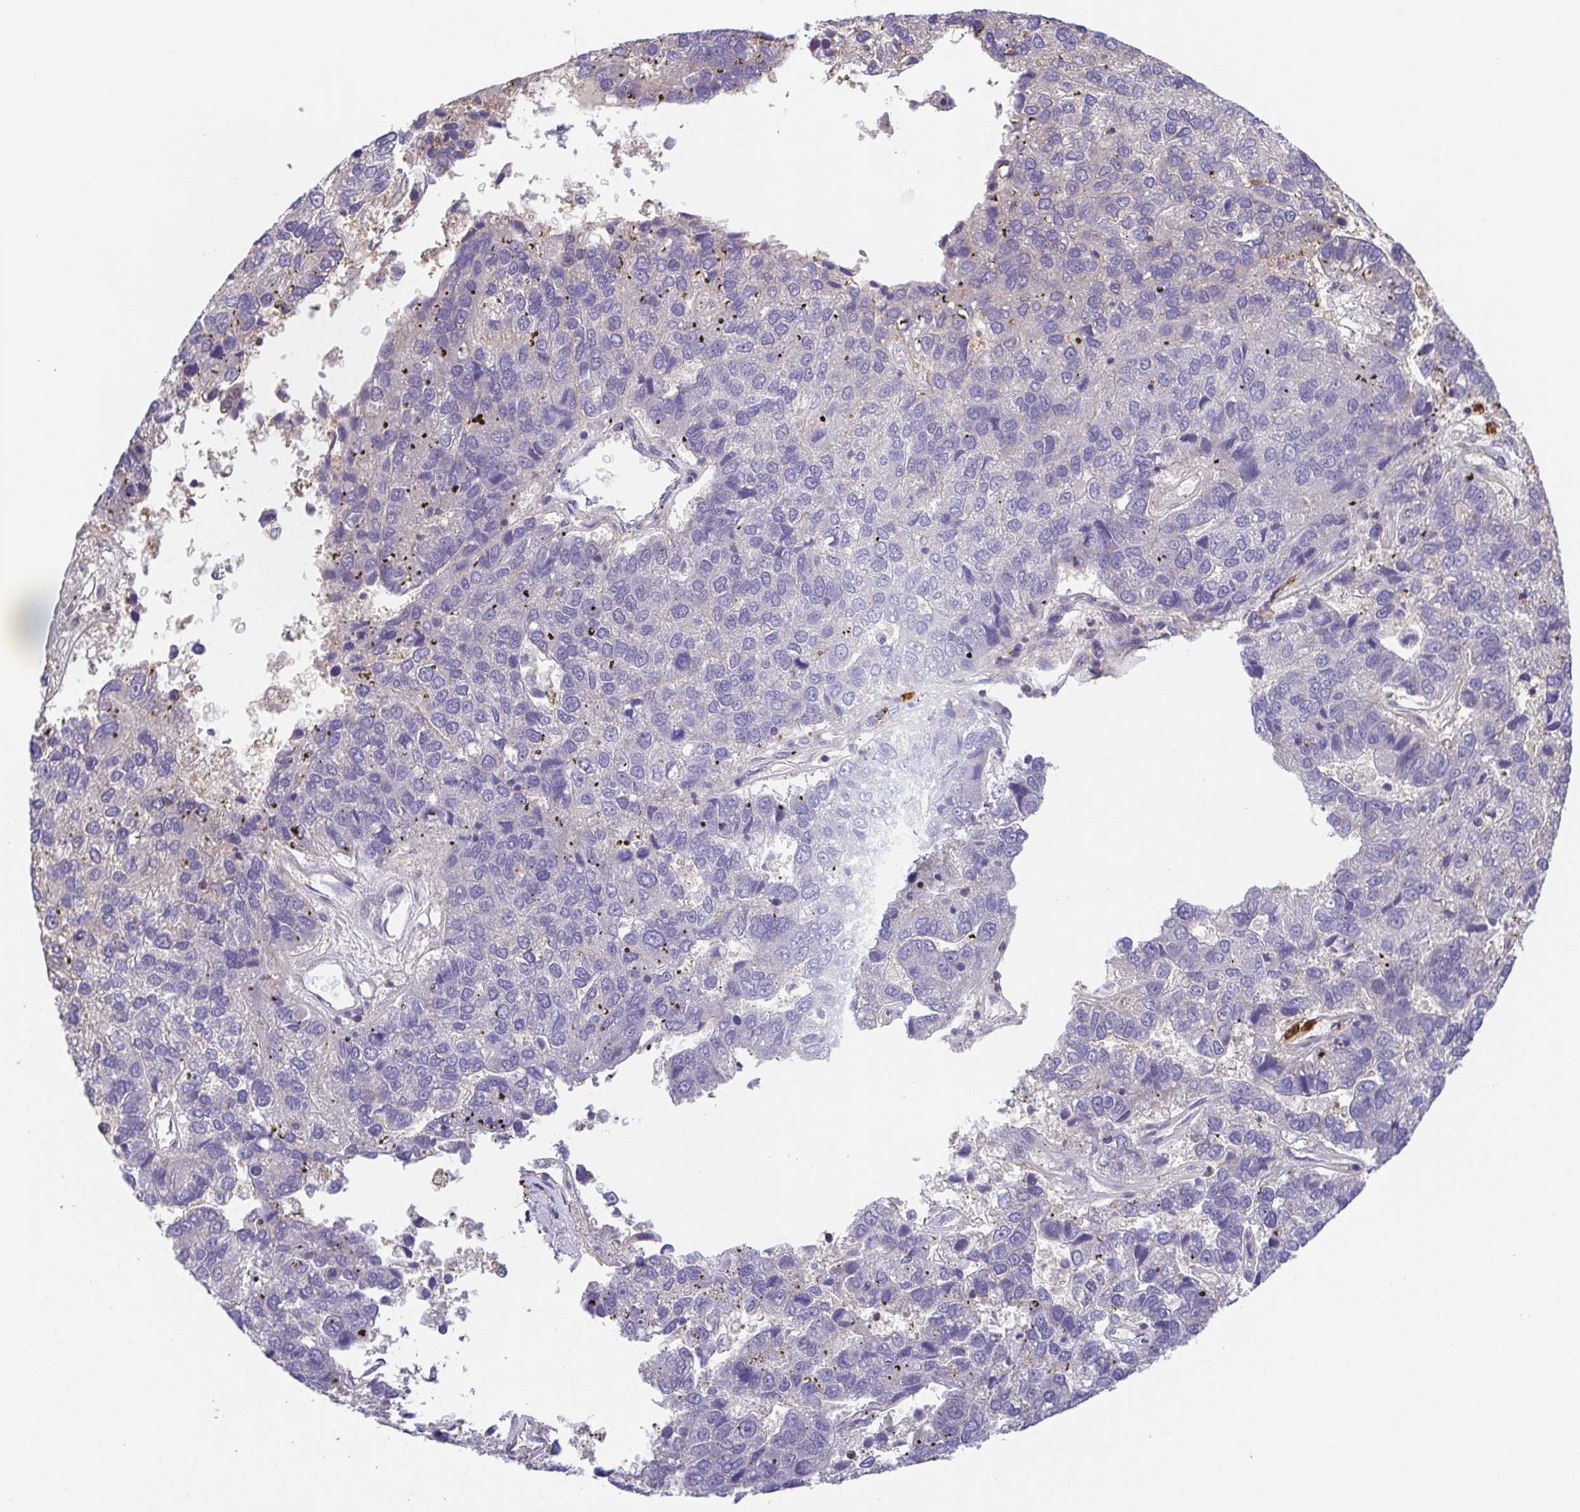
{"staining": {"intensity": "negative", "quantity": "none", "location": "none"}, "tissue": "pancreatic cancer", "cell_type": "Tumor cells", "image_type": "cancer", "snomed": [{"axis": "morphology", "description": "Adenocarcinoma, NOS"}, {"axis": "topography", "description": "Pancreas"}], "caption": "Immunohistochemistry (IHC) photomicrograph of neoplastic tissue: pancreatic adenocarcinoma stained with DAB (3,3'-diaminobenzidine) displays no significant protein expression in tumor cells.", "gene": "PREPL", "patient": {"sex": "female", "age": 61}}